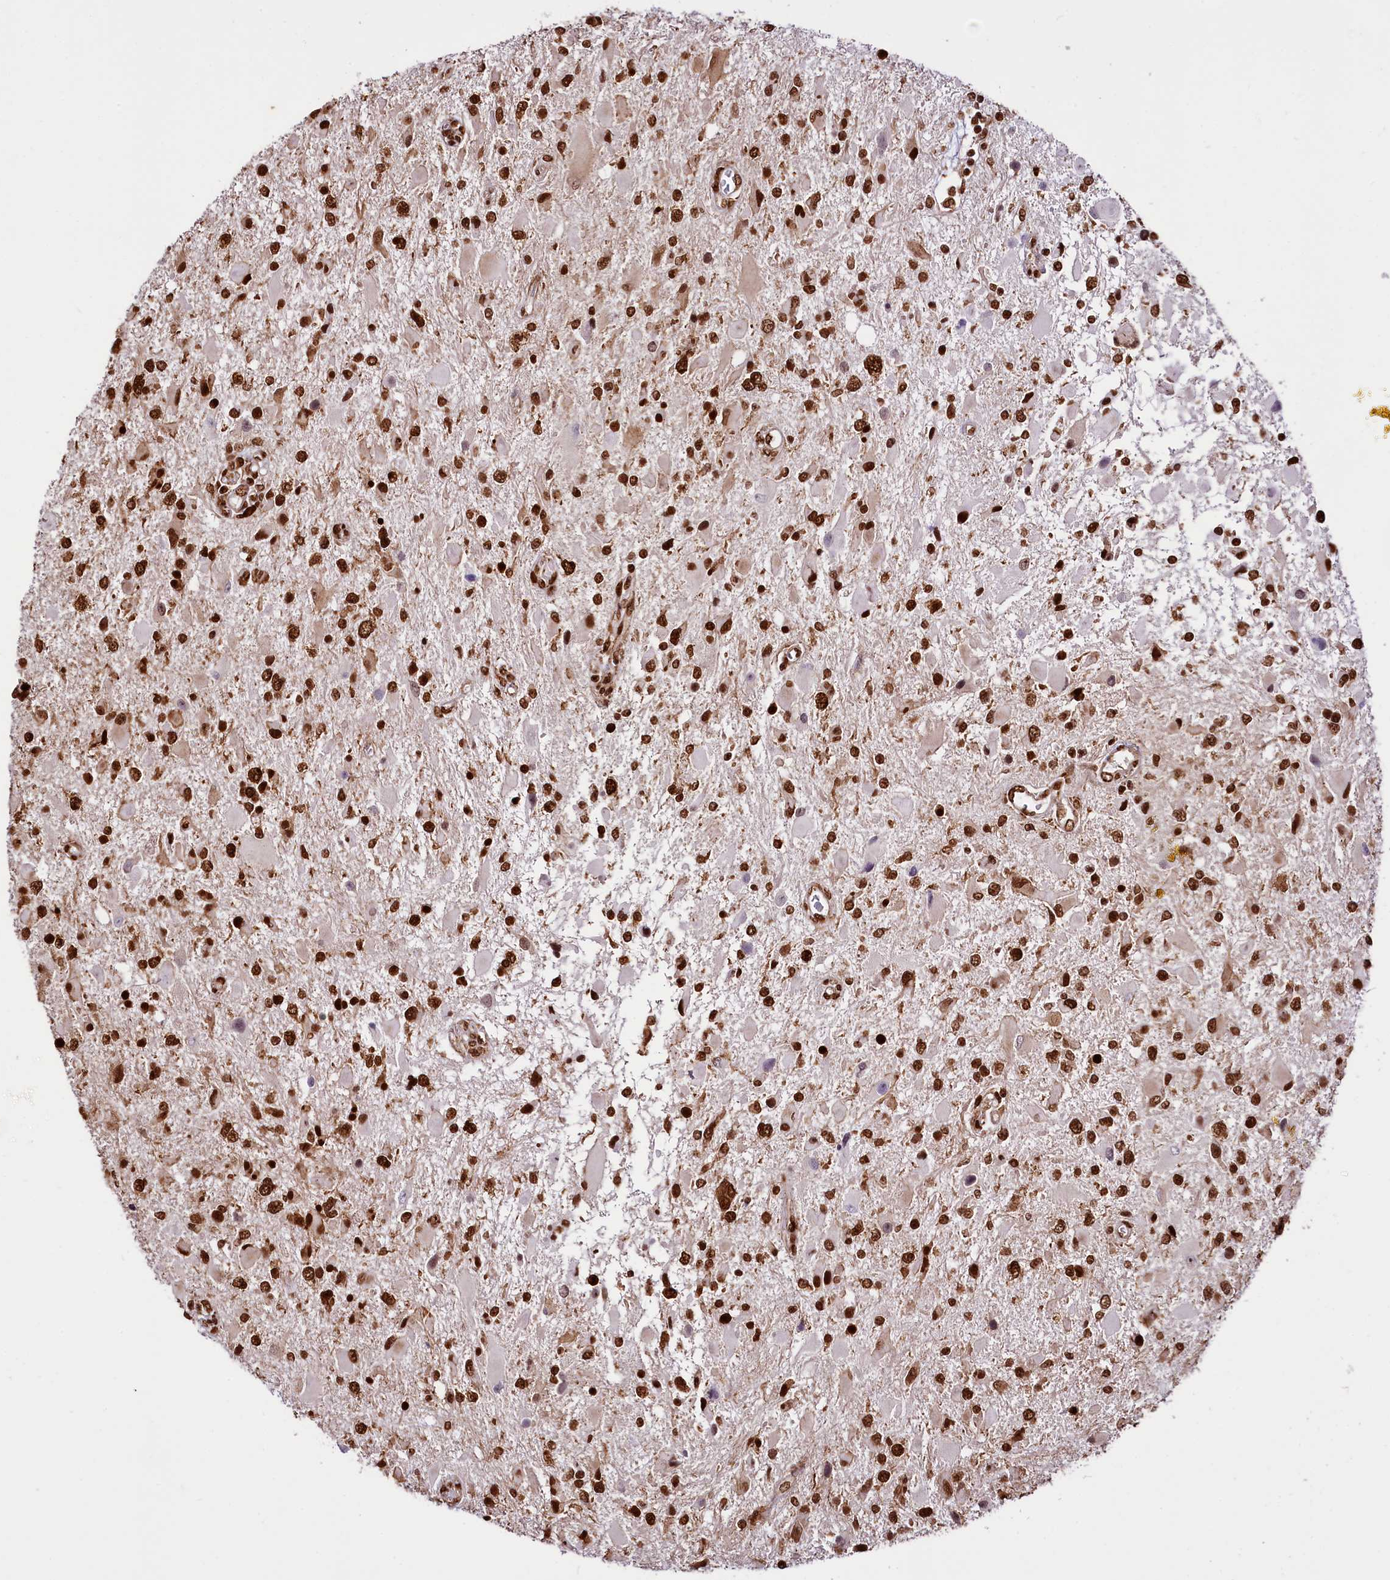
{"staining": {"intensity": "strong", "quantity": ">75%", "location": "nuclear"}, "tissue": "glioma", "cell_type": "Tumor cells", "image_type": "cancer", "snomed": [{"axis": "morphology", "description": "Glioma, malignant, High grade"}, {"axis": "topography", "description": "Brain"}], "caption": "Tumor cells exhibit high levels of strong nuclear staining in approximately >75% of cells in human high-grade glioma (malignant).", "gene": "PDS5B", "patient": {"sex": "male", "age": 53}}